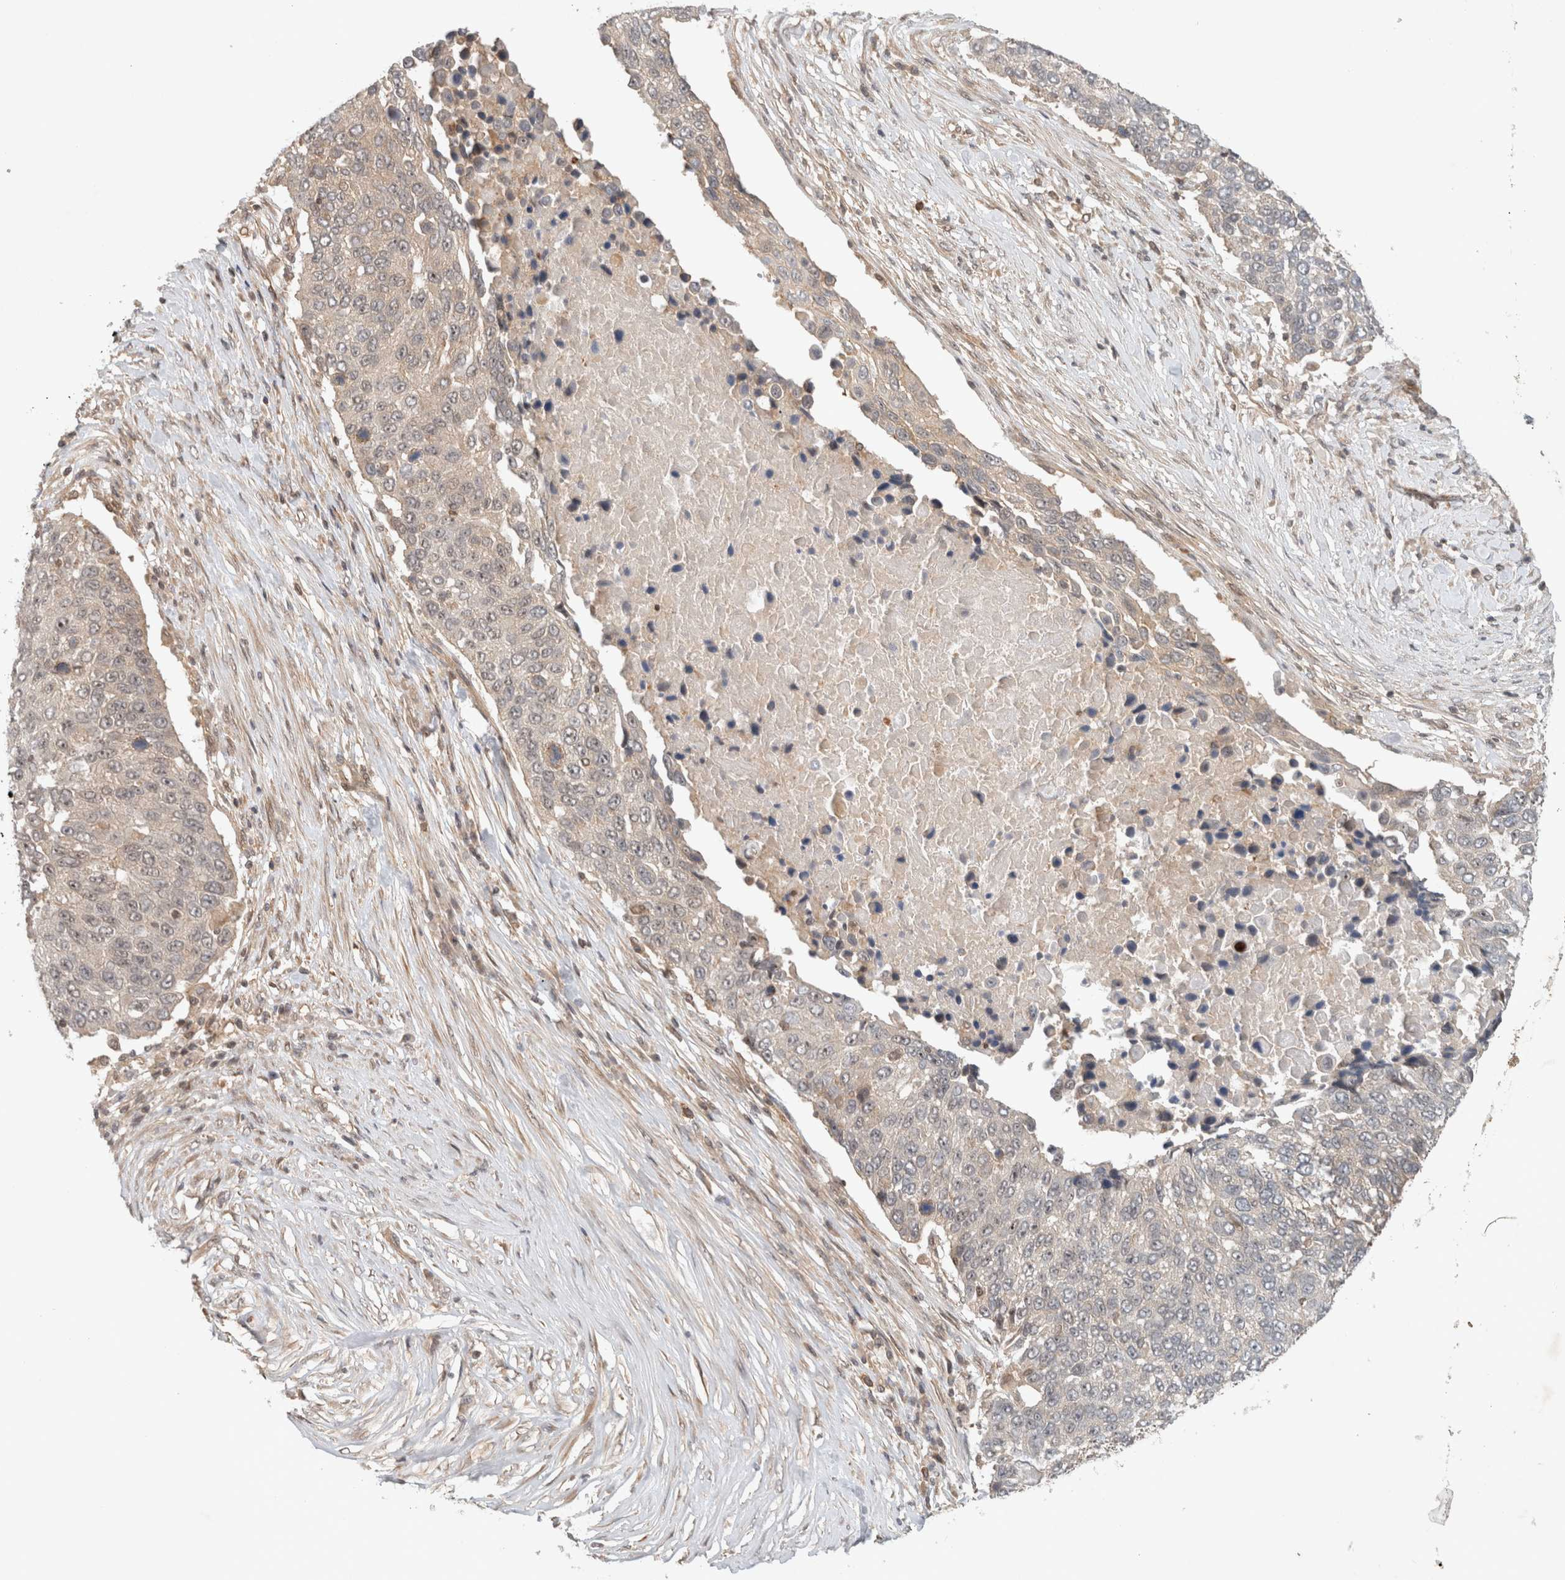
{"staining": {"intensity": "negative", "quantity": "none", "location": "none"}, "tissue": "lung cancer", "cell_type": "Tumor cells", "image_type": "cancer", "snomed": [{"axis": "morphology", "description": "Squamous cell carcinoma, NOS"}, {"axis": "topography", "description": "Lung"}], "caption": "A high-resolution micrograph shows IHC staining of lung squamous cell carcinoma, which reveals no significant positivity in tumor cells.", "gene": "CAAP1", "patient": {"sex": "male", "age": 66}}